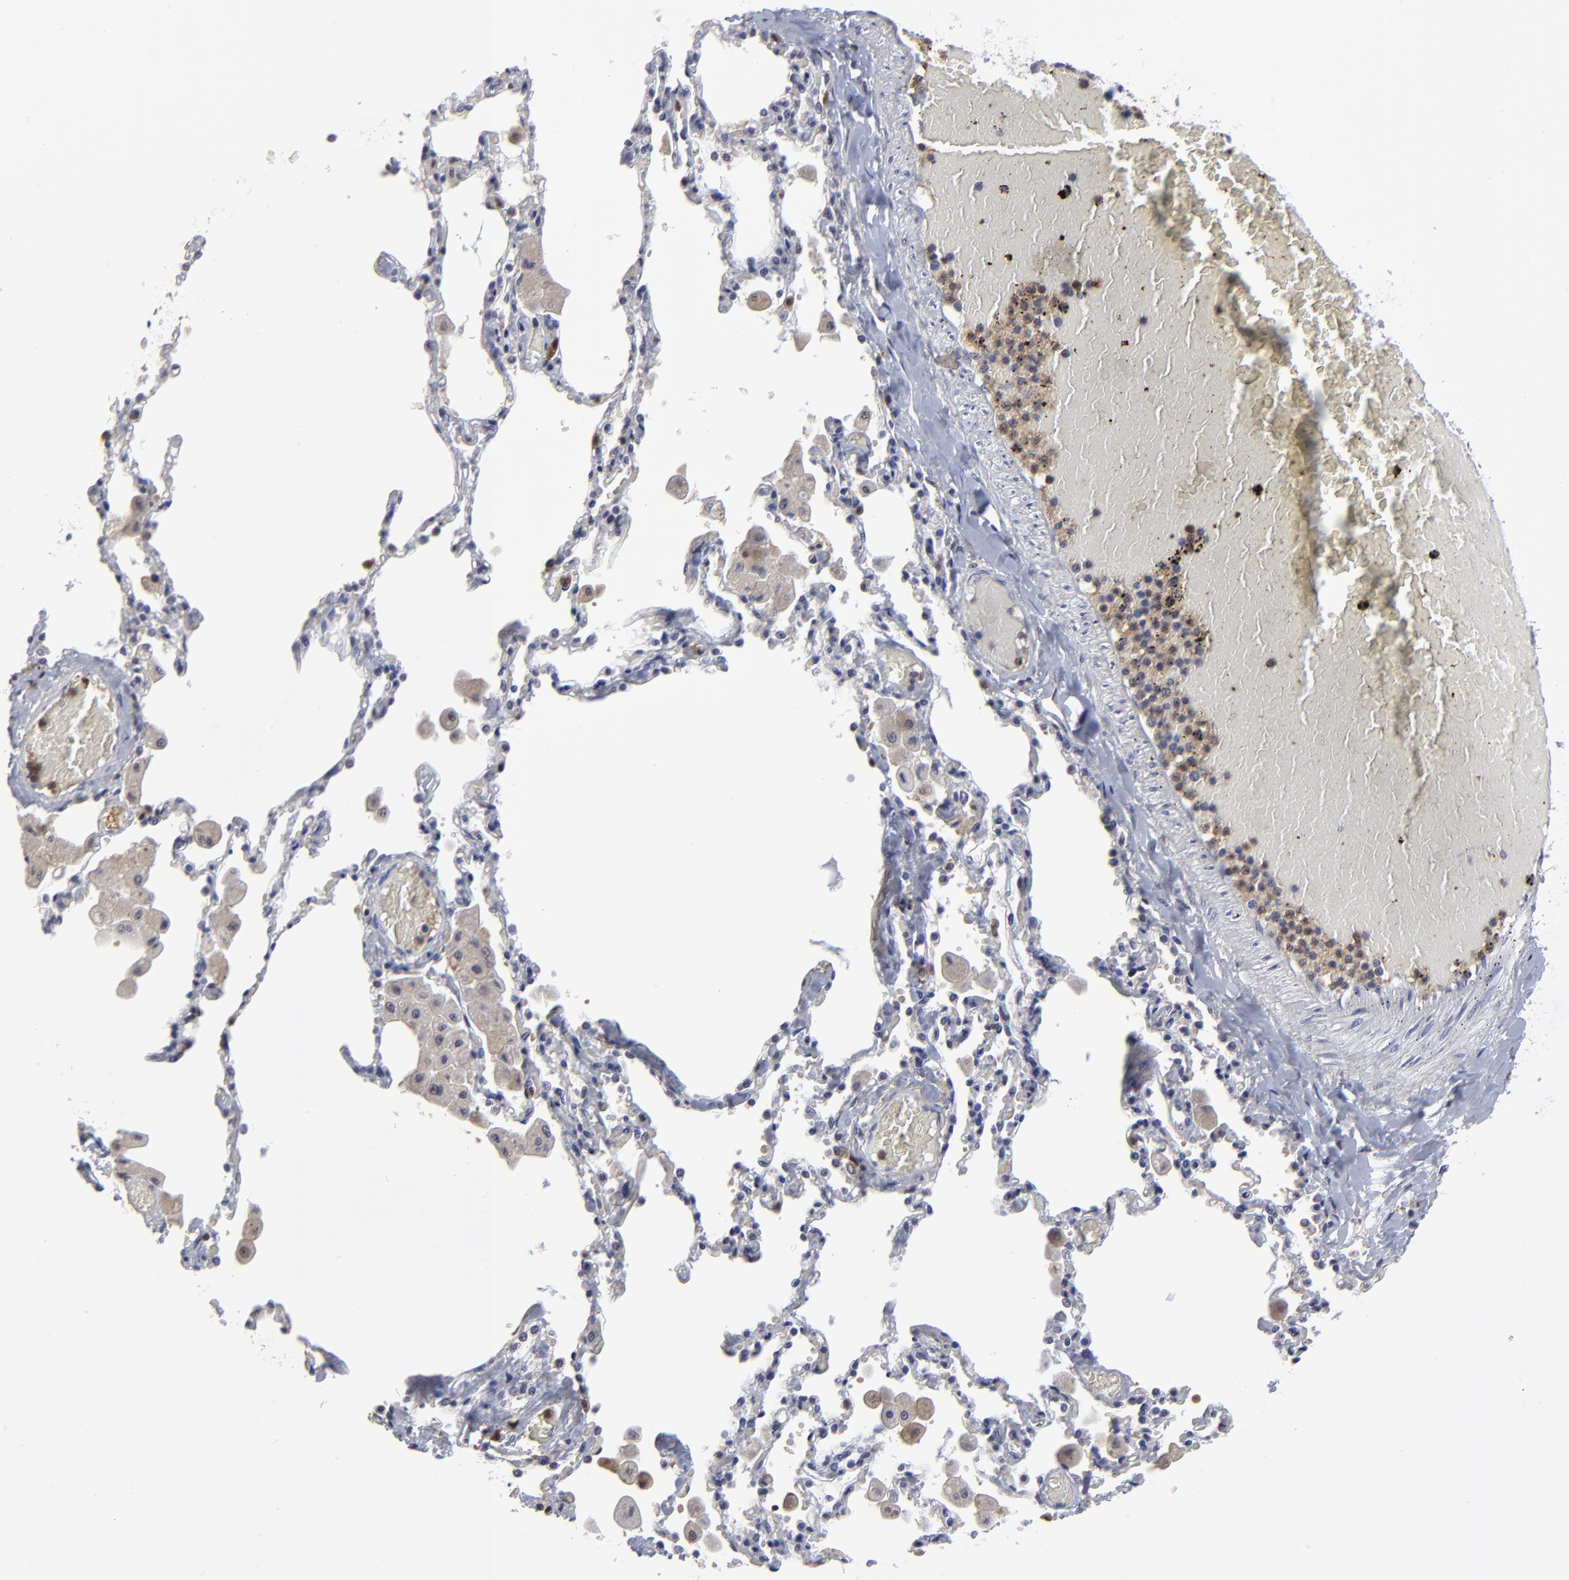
{"staining": {"intensity": "negative", "quantity": "none", "location": "none"}, "tissue": "bronchus", "cell_type": "Respiratory epithelial cells", "image_type": "normal", "snomed": [{"axis": "morphology", "description": "Normal tissue, NOS"}, {"axis": "morphology", "description": "Squamous cell carcinoma, NOS"}, {"axis": "topography", "description": "Bronchus"}, {"axis": "topography", "description": "Lung"}], "caption": "An immunohistochemistry histopathology image of unremarkable bronchus is shown. There is no staining in respiratory epithelial cells of bronchus. (DAB IHC with hematoxylin counter stain).", "gene": "CASP3", "patient": {"sex": "female", "age": 47}}